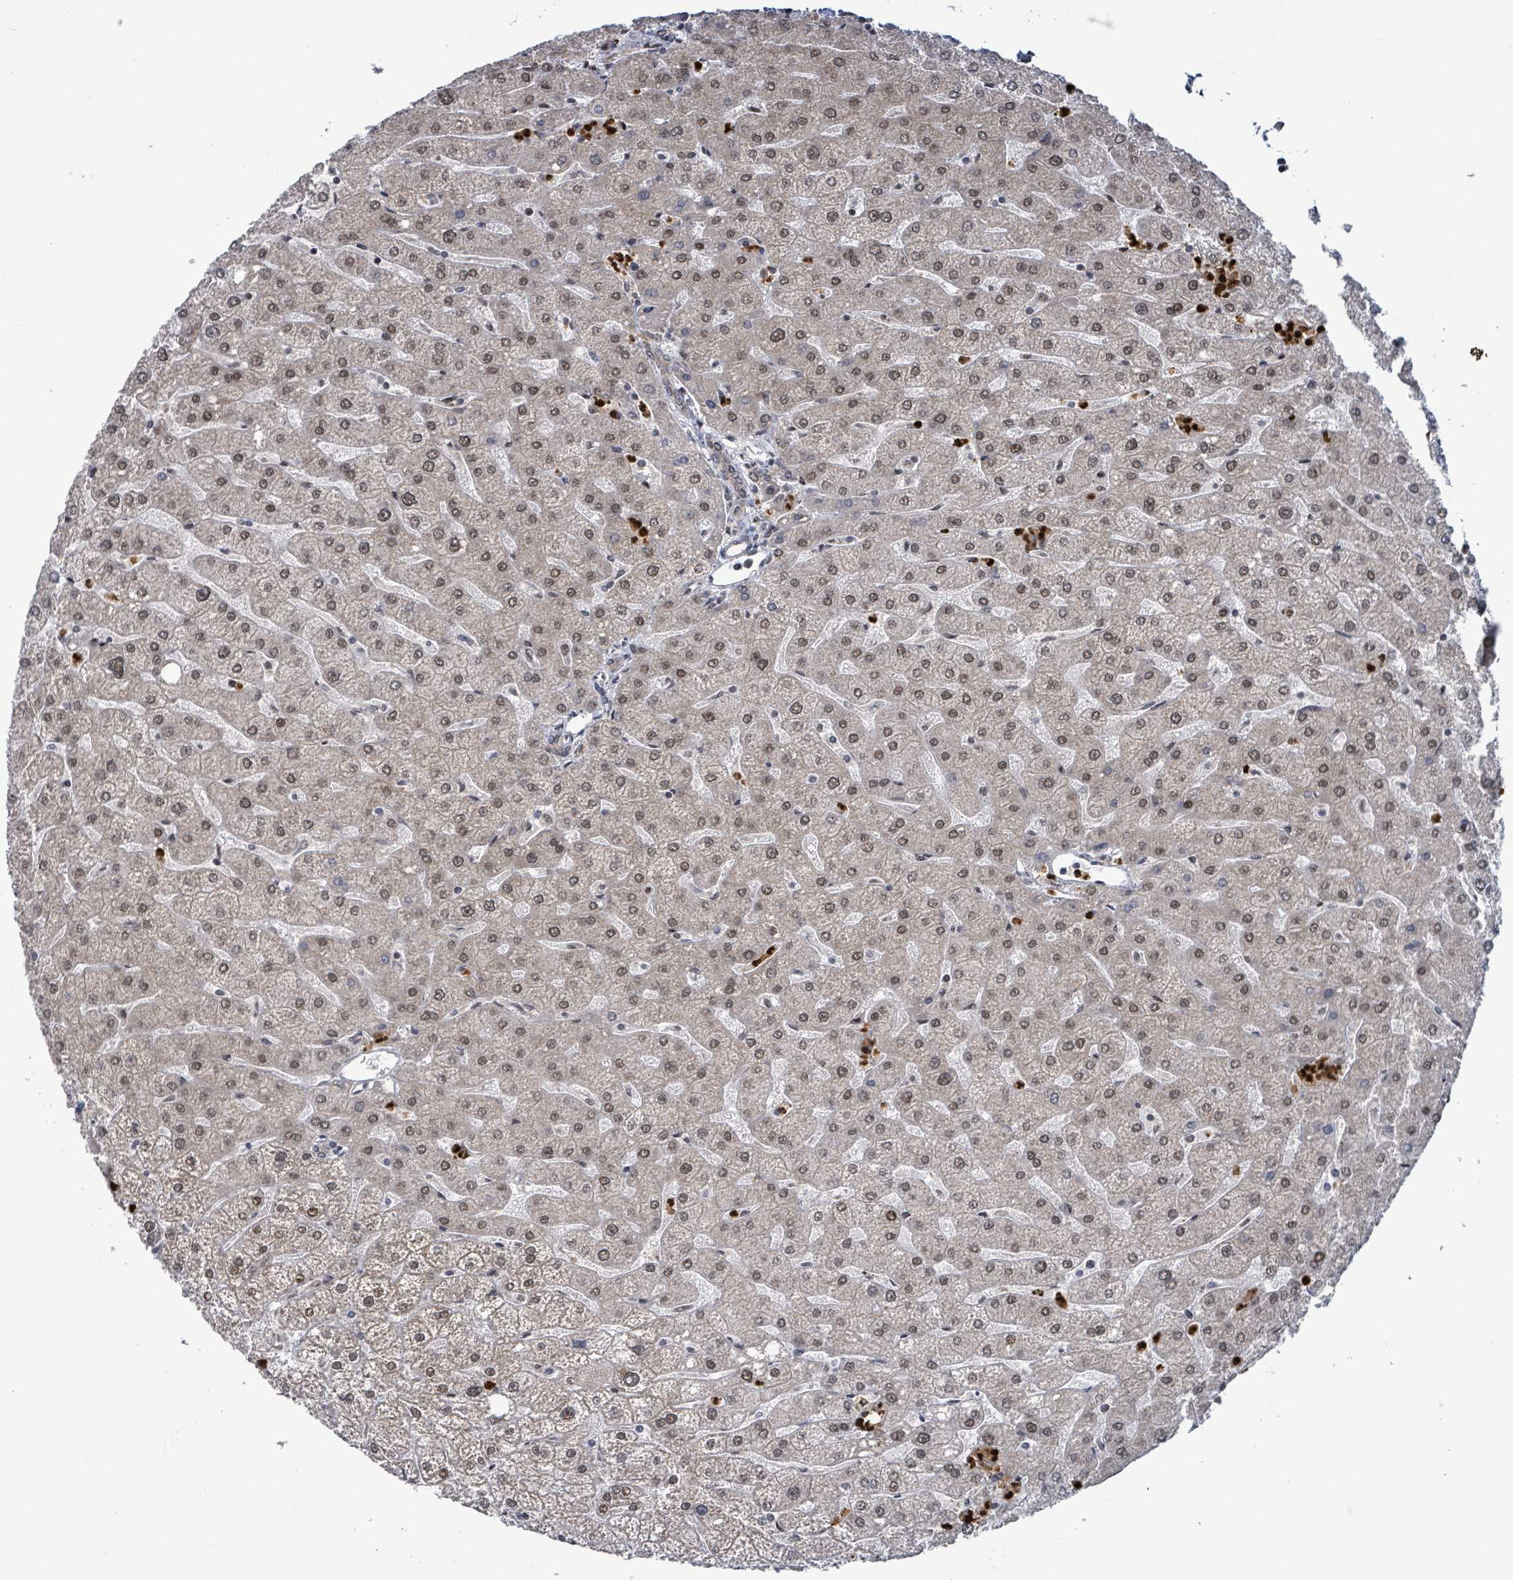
{"staining": {"intensity": "negative", "quantity": "none", "location": "none"}, "tissue": "liver", "cell_type": "Cholangiocytes", "image_type": "normal", "snomed": [{"axis": "morphology", "description": "Normal tissue, NOS"}, {"axis": "topography", "description": "Liver"}], "caption": "Immunohistochemistry photomicrograph of normal liver: human liver stained with DAB (3,3'-diaminobenzidine) displays no significant protein expression in cholangiocytes.", "gene": "COQ6", "patient": {"sex": "male", "age": 67}}